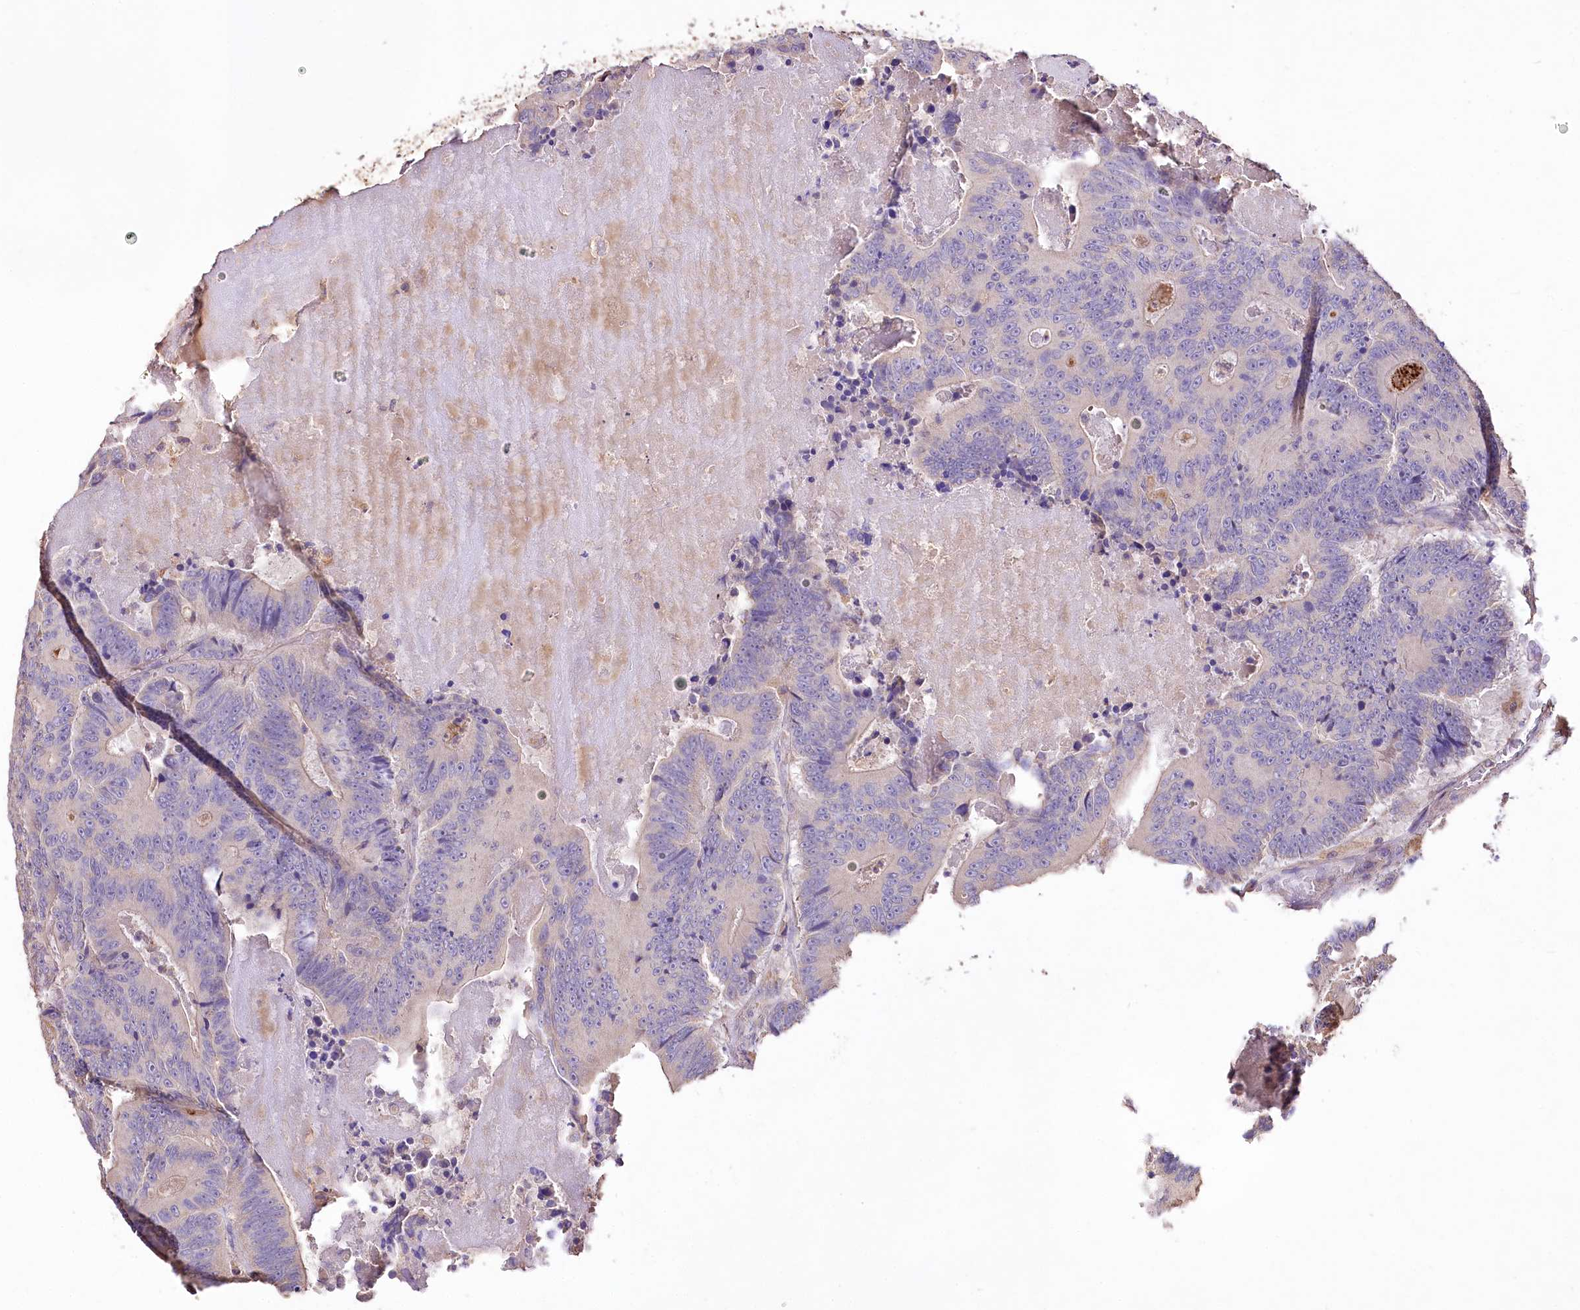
{"staining": {"intensity": "weak", "quantity": "<25%", "location": "cytoplasmic/membranous"}, "tissue": "colorectal cancer", "cell_type": "Tumor cells", "image_type": "cancer", "snomed": [{"axis": "morphology", "description": "Adenocarcinoma, NOS"}, {"axis": "topography", "description": "Colon"}], "caption": "A micrograph of colorectal cancer (adenocarcinoma) stained for a protein exhibits no brown staining in tumor cells.", "gene": "PCYOX1L", "patient": {"sex": "male", "age": 83}}